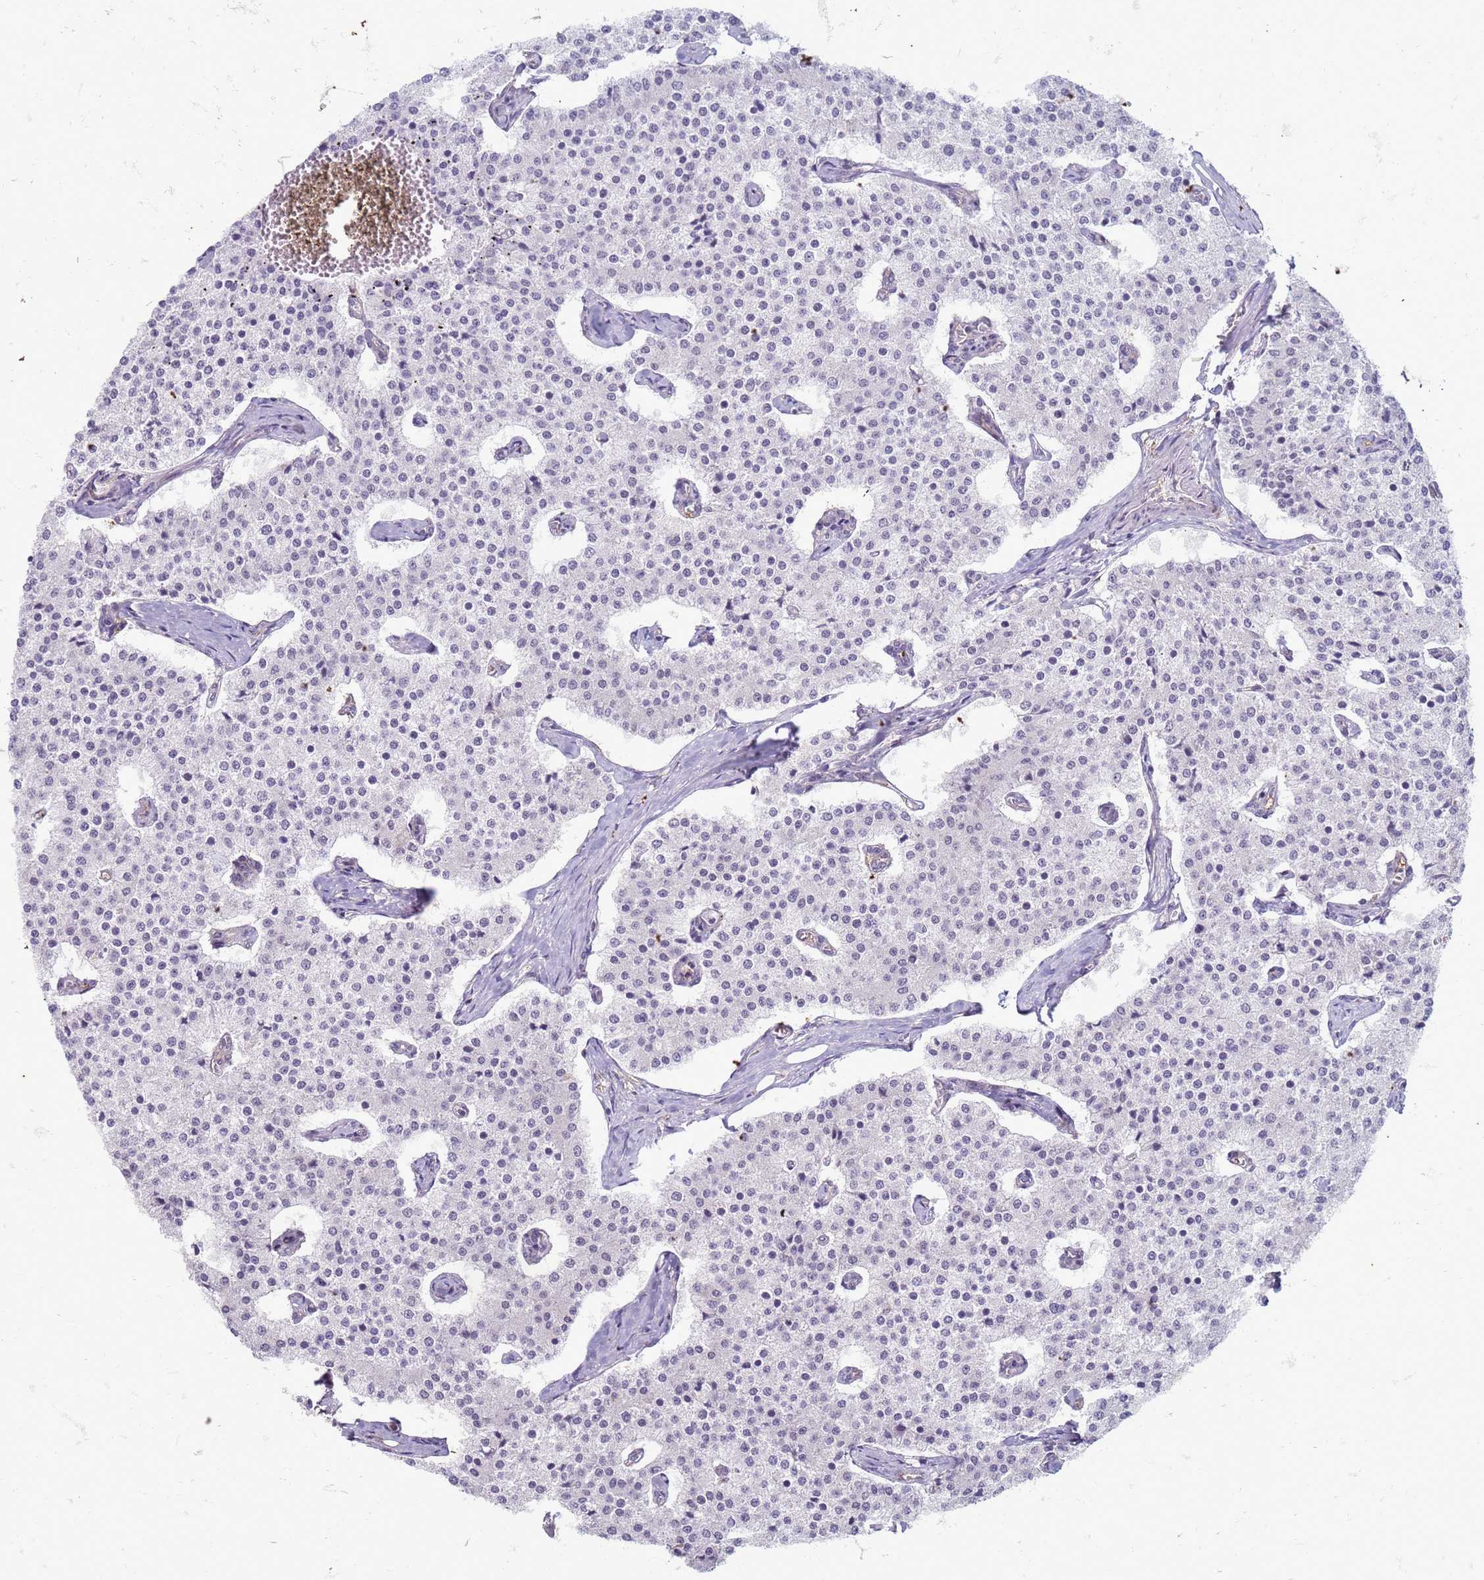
{"staining": {"intensity": "negative", "quantity": "none", "location": "none"}, "tissue": "carcinoid", "cell_type": "Tumor cells", "image_type": "cancer", "snomed": [{"axis": "morphology", "description": "Carcinoid, malignant, NOS"}, {"axis": "topography", "description": "Colon"}], "caption": "Immunohistochemistry image of human carcinoid stained for a protein (brown), which exhibits no expression in tumor cells.", "gene": "SLC15A3", "patient": {"sex": "female", "age": 52}}